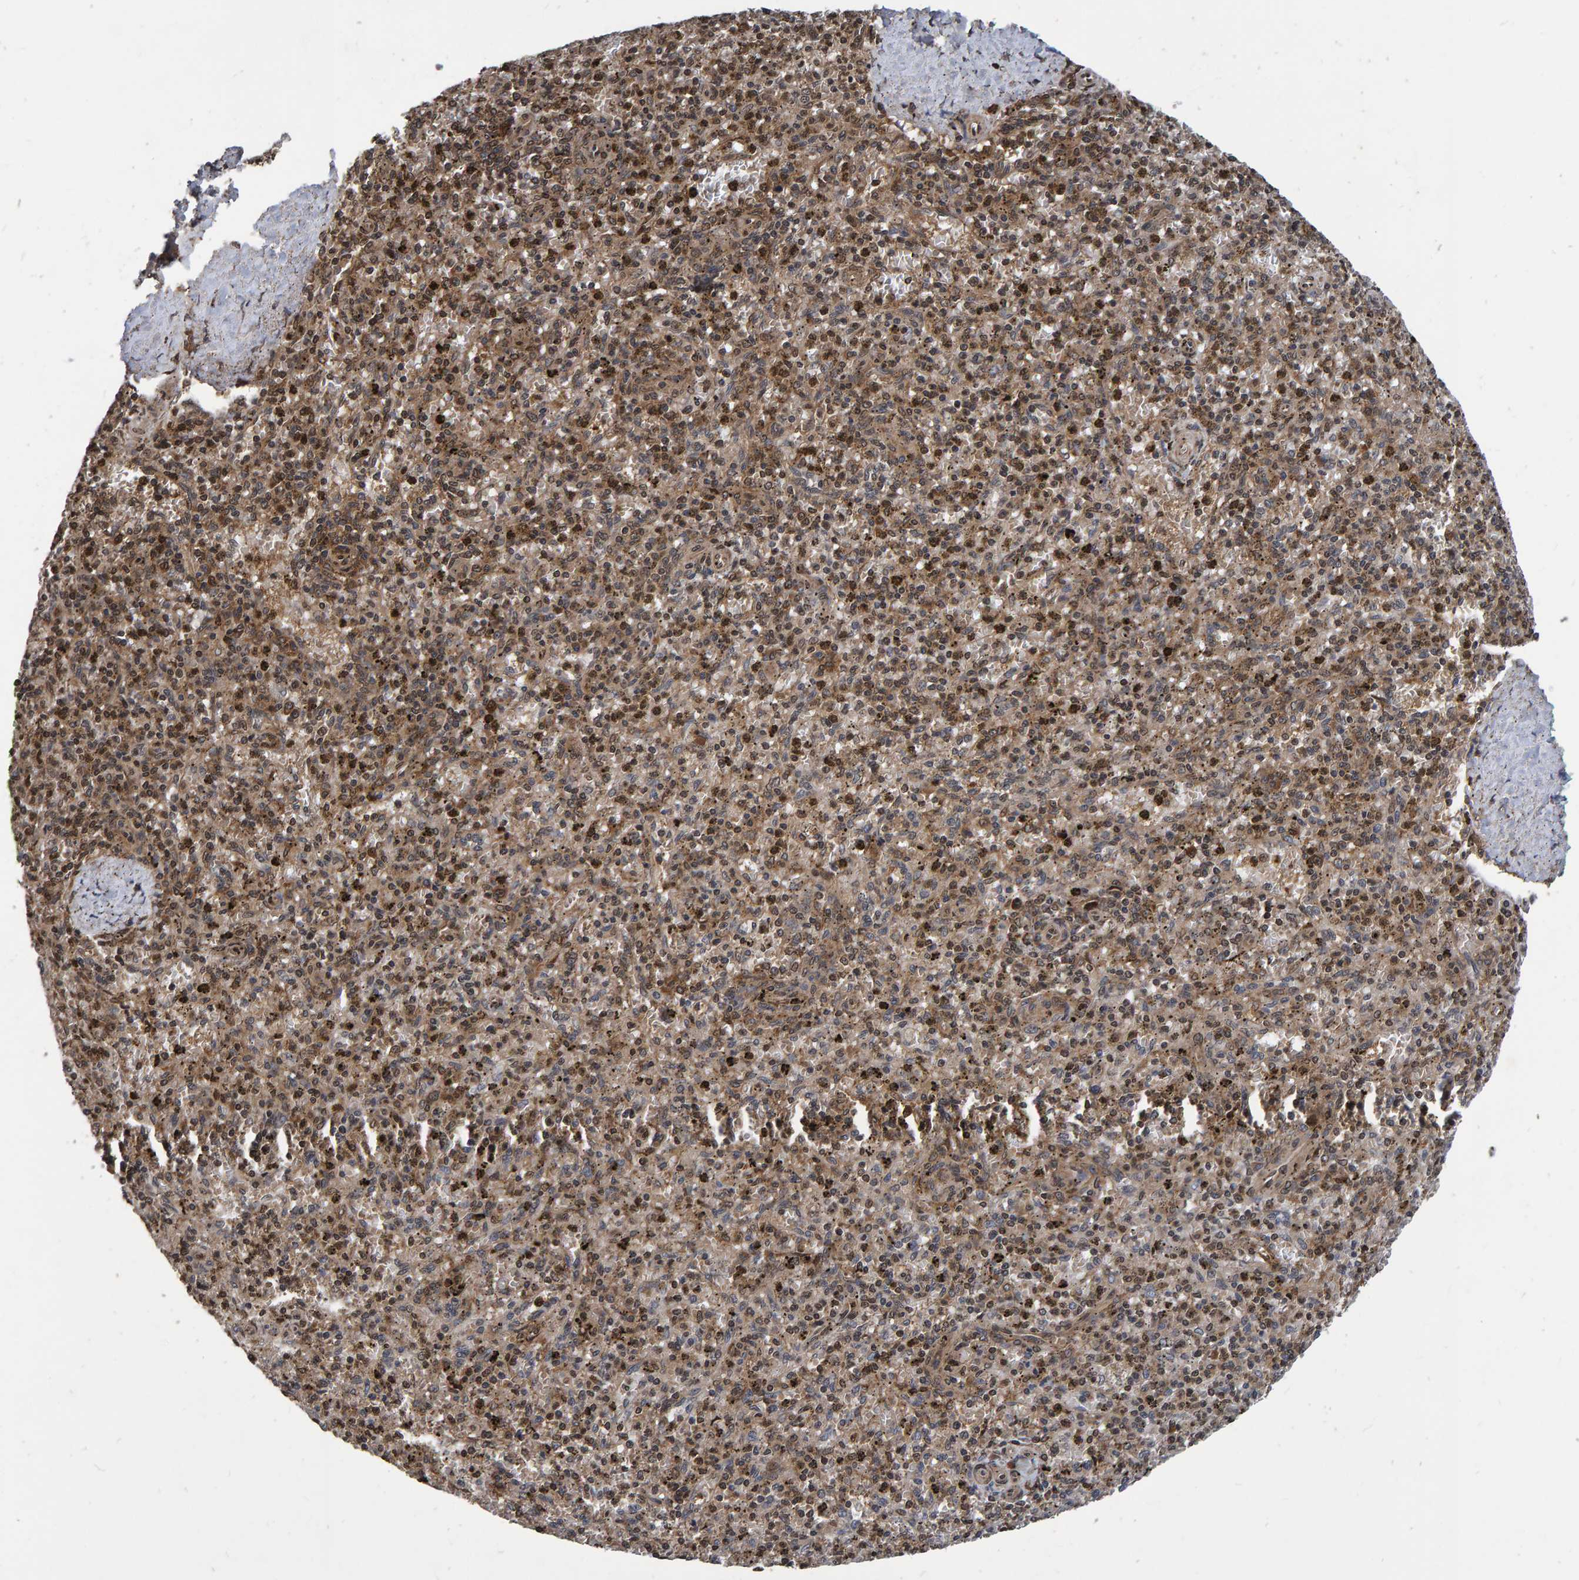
{"staining": {"intensity": "moderate", "quantity": ">75%", "location": "cytoplasmic/membranous,nuclear"}, "tissue": "spleen", "cell_type": "Cells in red pulp", "image_type": "normal", "snomed": [{"axis": "morphology", "description": "Normal tissue, NOS"}, {"axis": "topography", "description": "Spleen"}], "caption": "Protein expression analysis of benign spleen shows moderate cytoplasmic/membranous,nuclear staining in about >75% of cells in red pulp. (Brightfield microscopy of DAB IHC at high magnification).", "gene": "GAB2", "patient": {"sex": "male", "age": 72}}